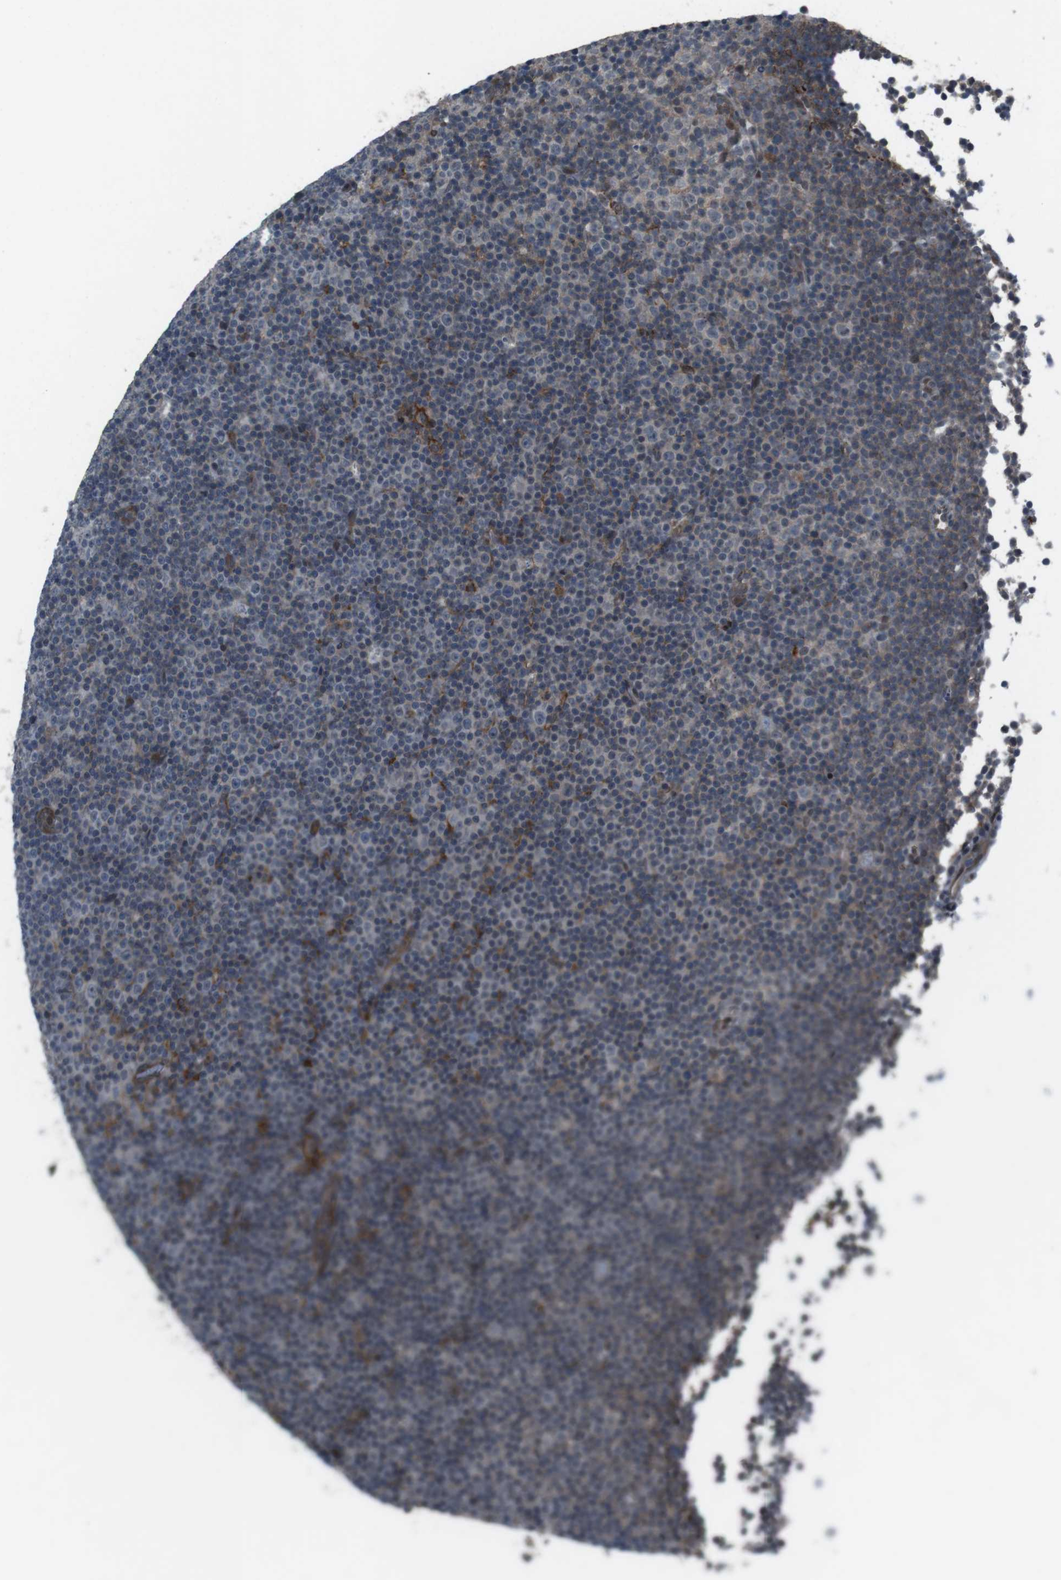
{"staining": {"intensity": "moderate", "quantity": "<25%", "location": "cytoplasmic/membranous"}, "tissue": "lymphoma", "cell_type": "Tumor cells", "image_type": "cancer", "snomed": [{"axis": "morphology", "description": "Malignant lymphoma, non-Hodgkin's type, Low grade"}, {"axis": "topography", "description": "Lymph node"}], "caption": "Protein staining shows moderate cytoplasmic/membranous expression in about <25% of tumor cells in lymphoma. The staining is performed using DAB (3,3'-diaminobenzidine) brown chromogen to label protein expression. The nuclei are counter-stained blue using hematoxylin.", "gene": "GDF10", "patient": {"sex": "female", "age": 67}}